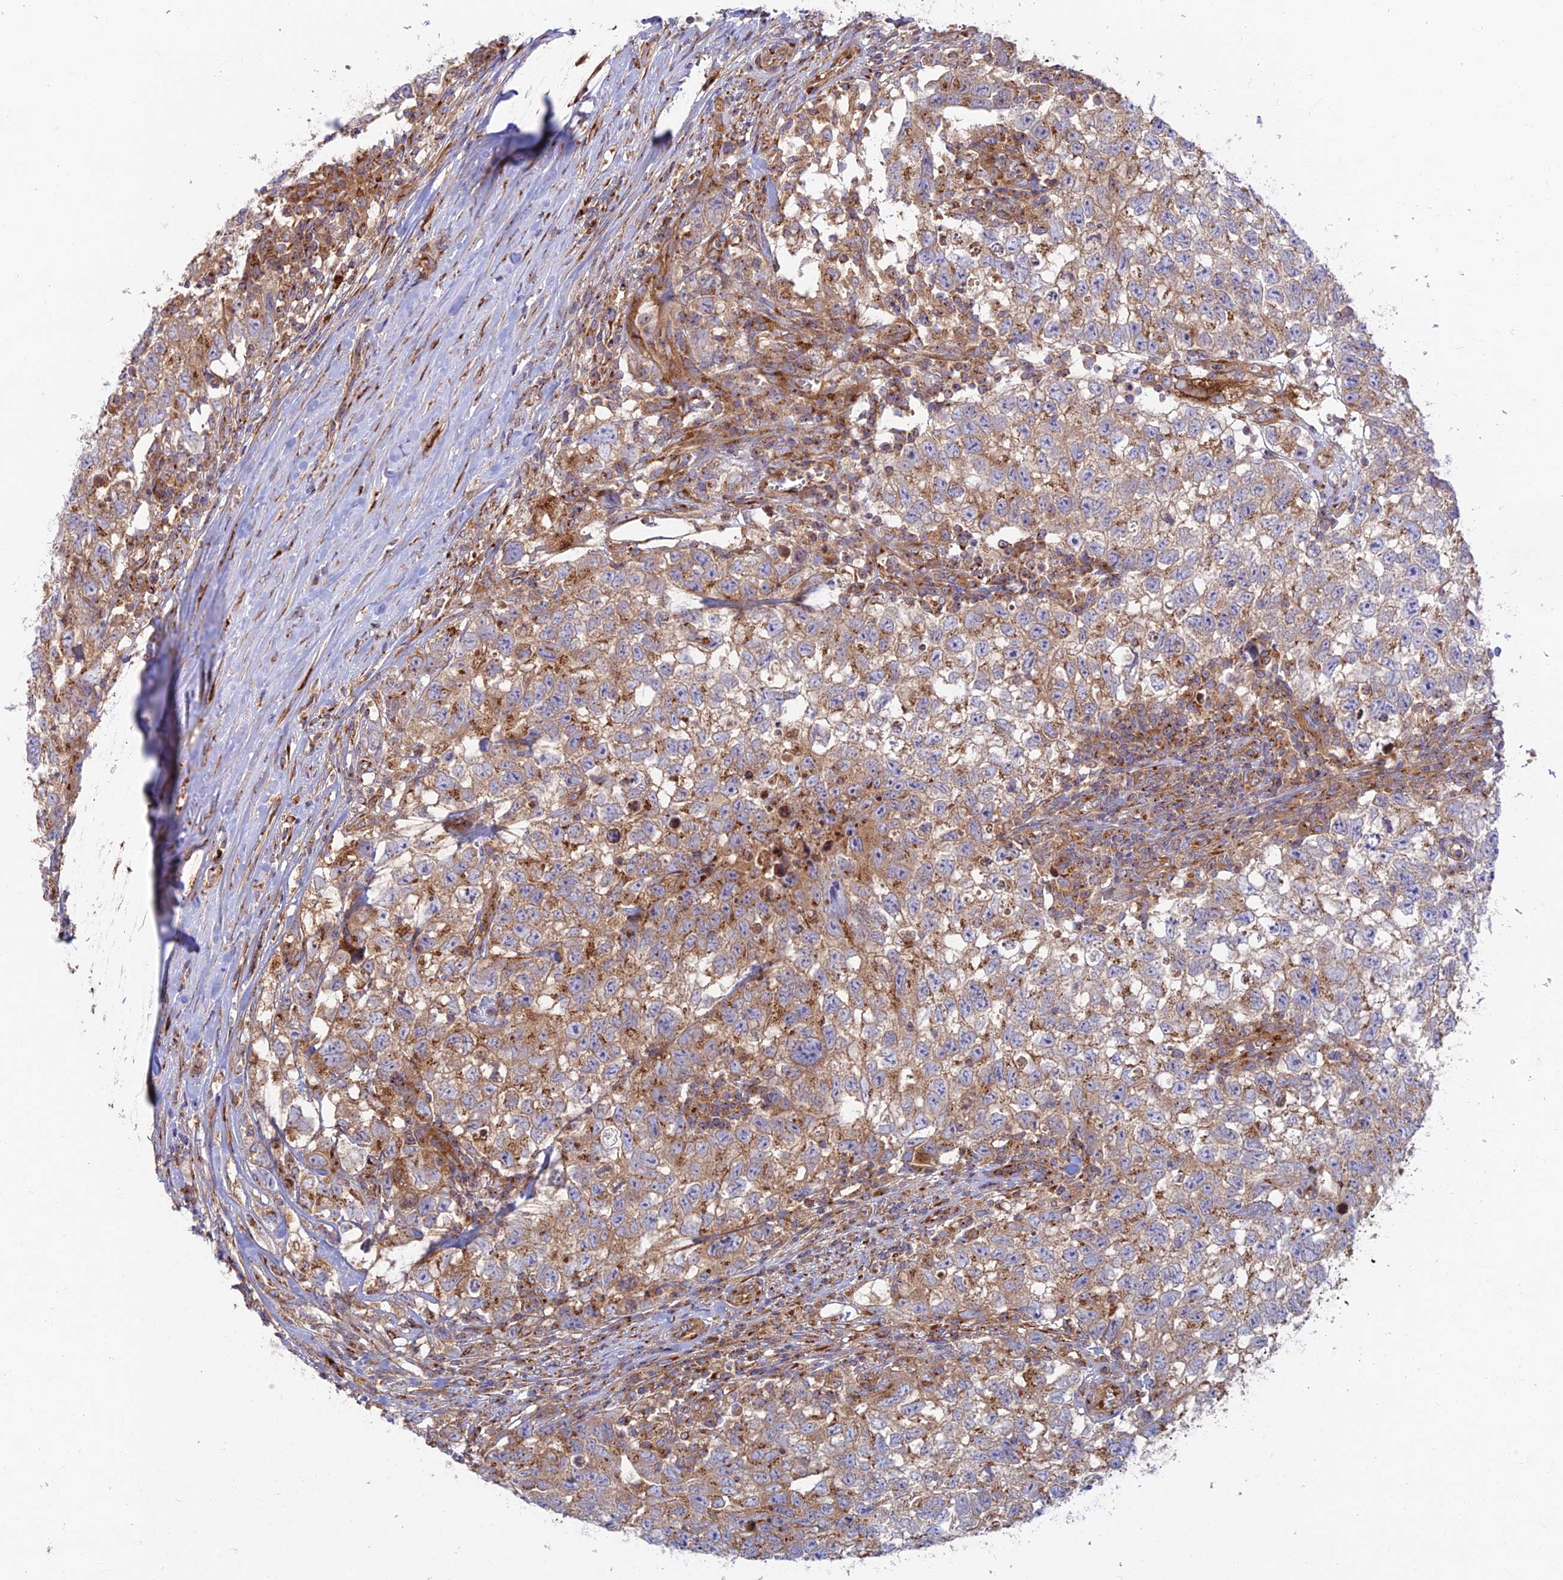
{"staining": {"intensity": "moderate", "quantity": ">75%", "location": "cytoplasmic/membranous"}, "tissue": "testis cancer", "cell_type": "Tumor cells", "image_type": "cancer", "snomed": [{"axis": "morphology", "description": "Seminoma, NOS"}, {"axis": "morphology", "description": "Carcinoma, Embryonal, NOS"}, {"axis": "topography", "description": "Testis"}], "caption": "An IHC histopathology image of tumor tissue is shown. Protein staining in brown shows moderate cytoplasmic/membranous positivity in testis cancer (embryonal carcinoma) within tumor cells. (Brightfield microscopy of DAB IHC at high magnification).", "gene": "GOLGA3", "patient": {"sex": "male", "age": 29}}